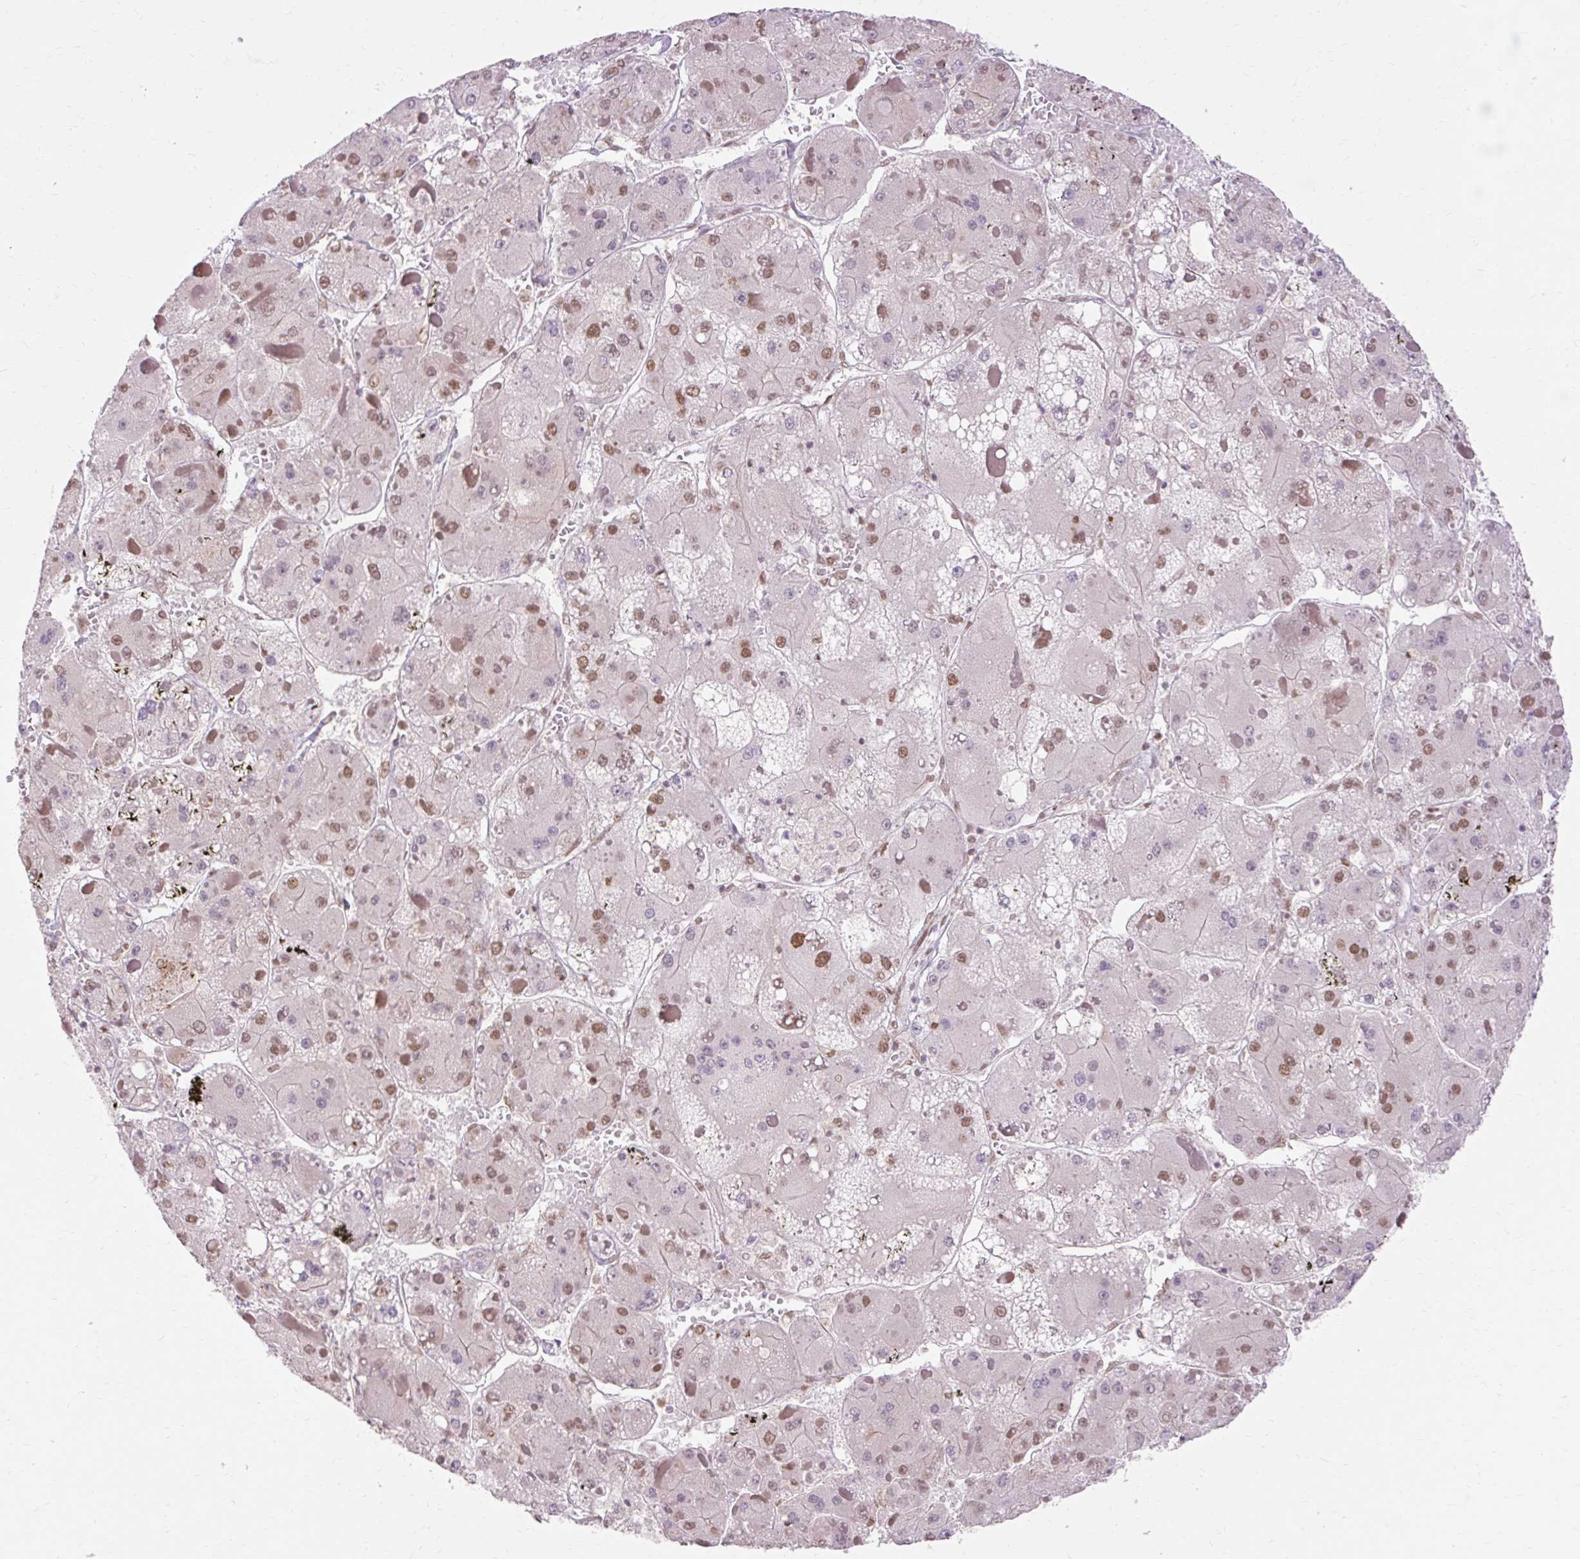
{"staining": {"intensity": "moderate", "quantity": "25%-75%", "location": "nuclear"}, "tissue": "liver cancer", "cell_type": "Tumor cells", "image_type": "cancer", "snomed": [{"axis": "morphology", "description": "Carcinoma, Hepatocellular, NOS"}, {"axis": "topography", "description": "Liver"}], "caption": "Hepatocellular carcinoma (liver) stained with IHC shows moderate nuclear expression in approximately 25%-75% of tumor cells. (DAB IHC, brown staining for protein, blue staining for nuclei).", "gene": "NPIPB12", "patient": {"sex": "female", "age": 73}}